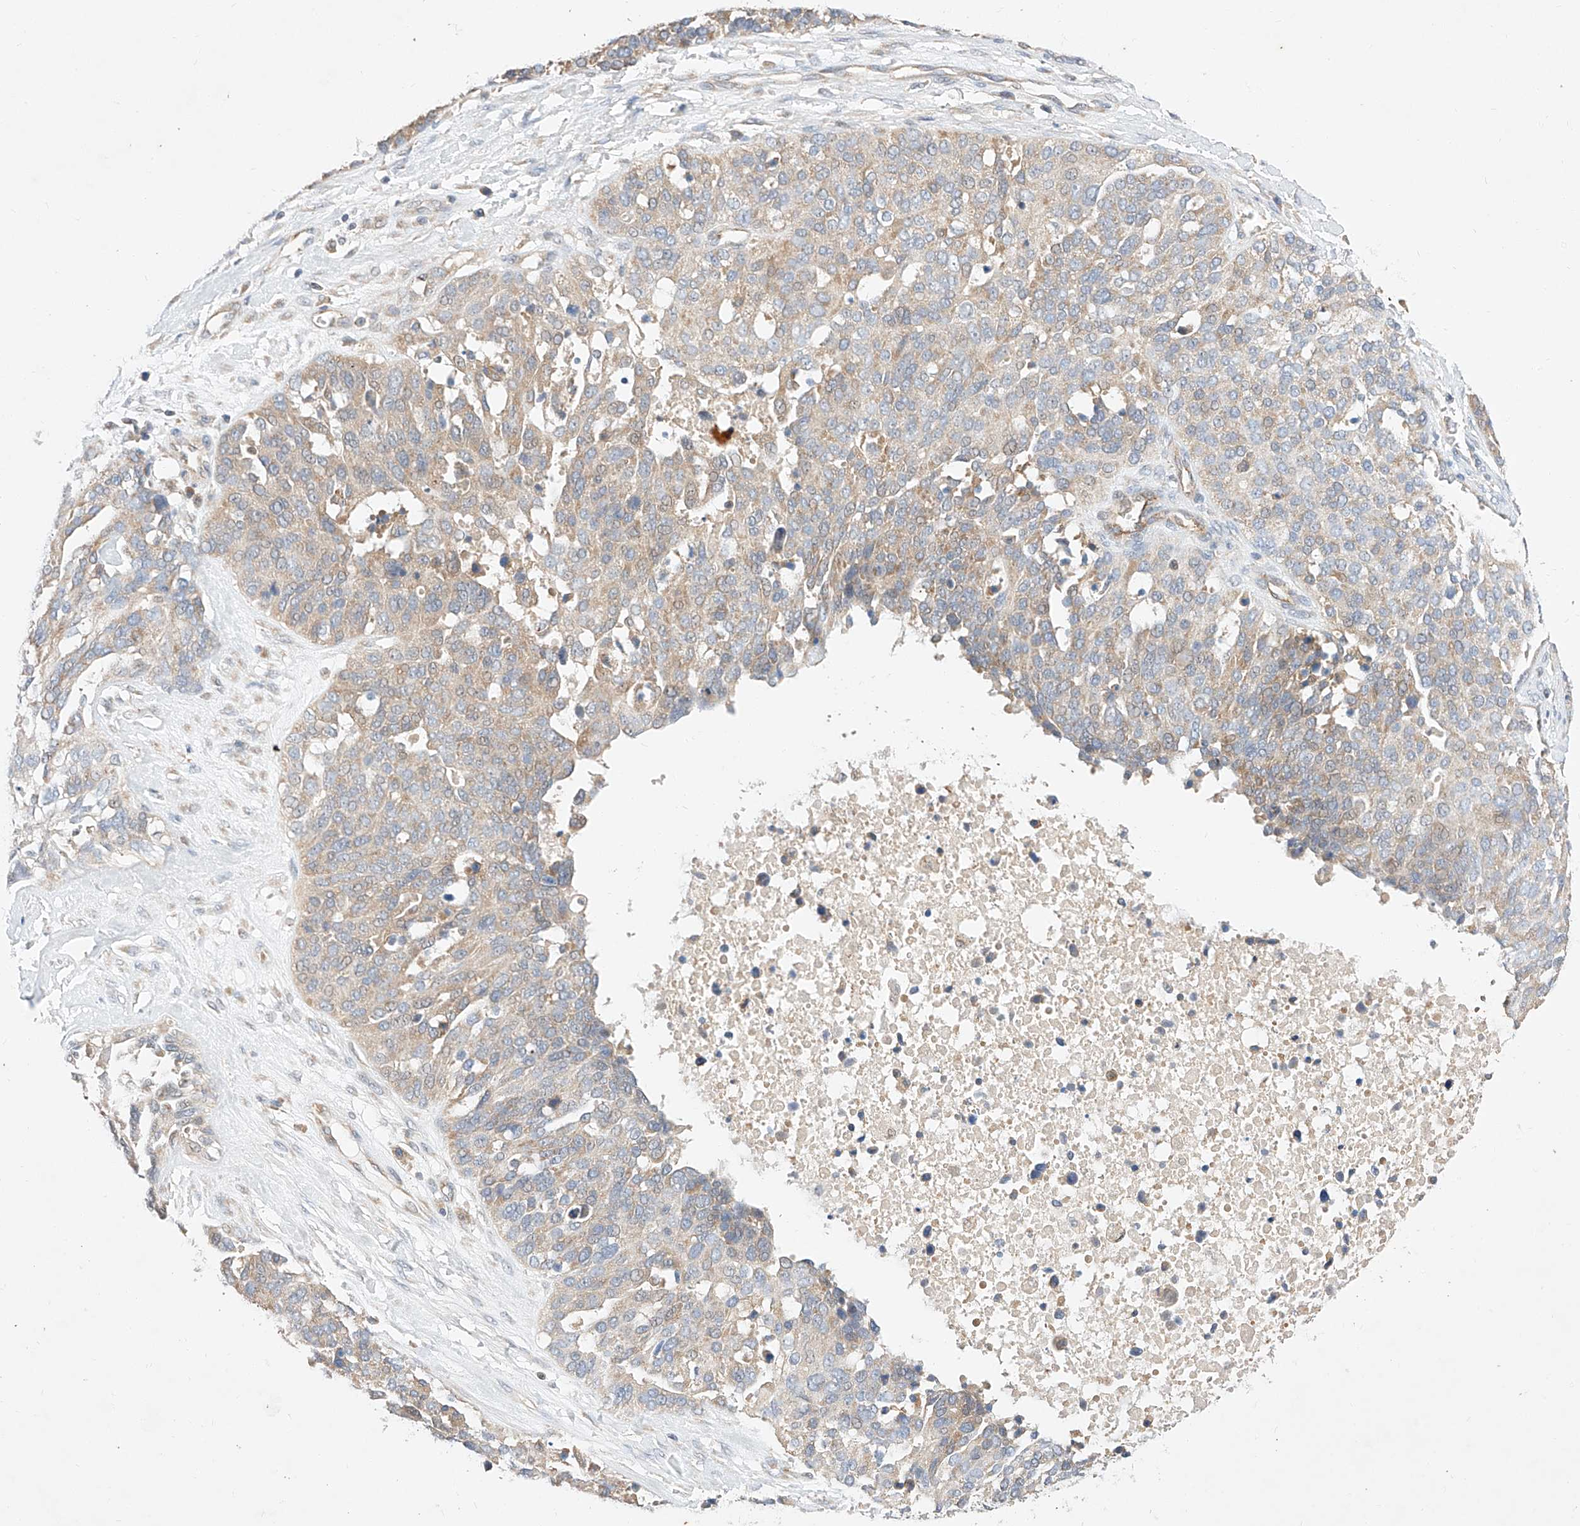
{"staining": {"intensity": "weak", "quantity": "25%-75%", "location": "cytoplasmic/membranous"}, "tissue": "ovarian cancer", "cell_type": "Tumor cells", "image_type": "cancer", "snomed": [{"axis": "morphology", "description": "Cystadenocarcinoma, serous, NOS"}, {"axis": "topography", "description": "Ovary"}], "caption": "Brown immunohistochemical staining in ovarian cancer reveals weak cytoplasmic/membranous staining in about 25%-75% of tumor cells.", "gene": "C6orf118", "patient": {"sex": "female", "age": 44}}